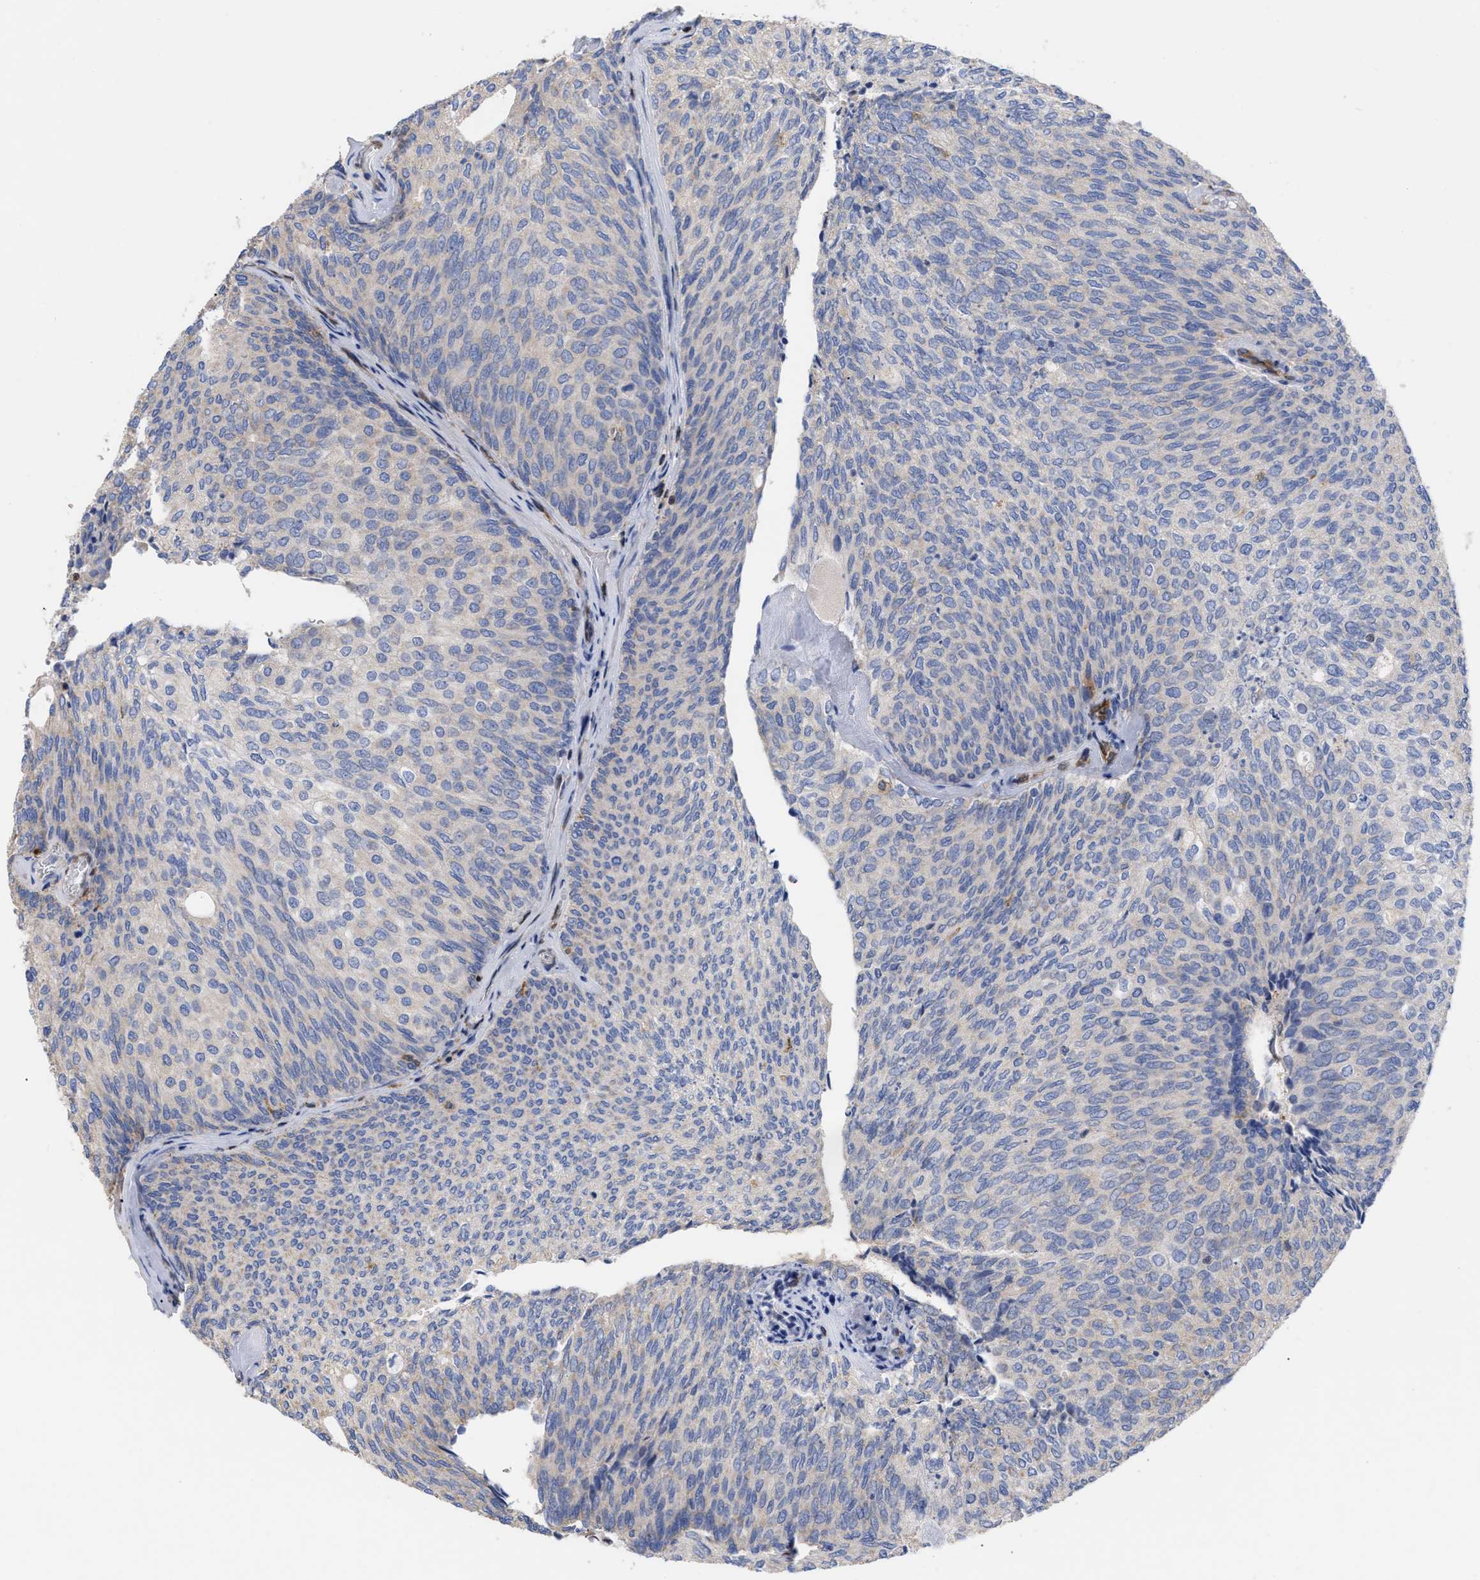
{"staining": {"intensity": "negative", "quantity": "none", "location": "none"}, "tissue": "urothelial cancer", "cell_type": "Tumor cells", "image_type": "cancer", "snomed": [{"axis": "morphology", "description": "Urothelial carcinoma, Low grade"}, {"axis": "topography", "description": "Urinary bladder"}], "caption": "This is a photomicrograph of immunohistochemistry (IHC) staining of urothelial cancer, which shows no expression in tumor cells.", "gene": "GIMAP4", "patient": {"sex": "female", "age": 79}}